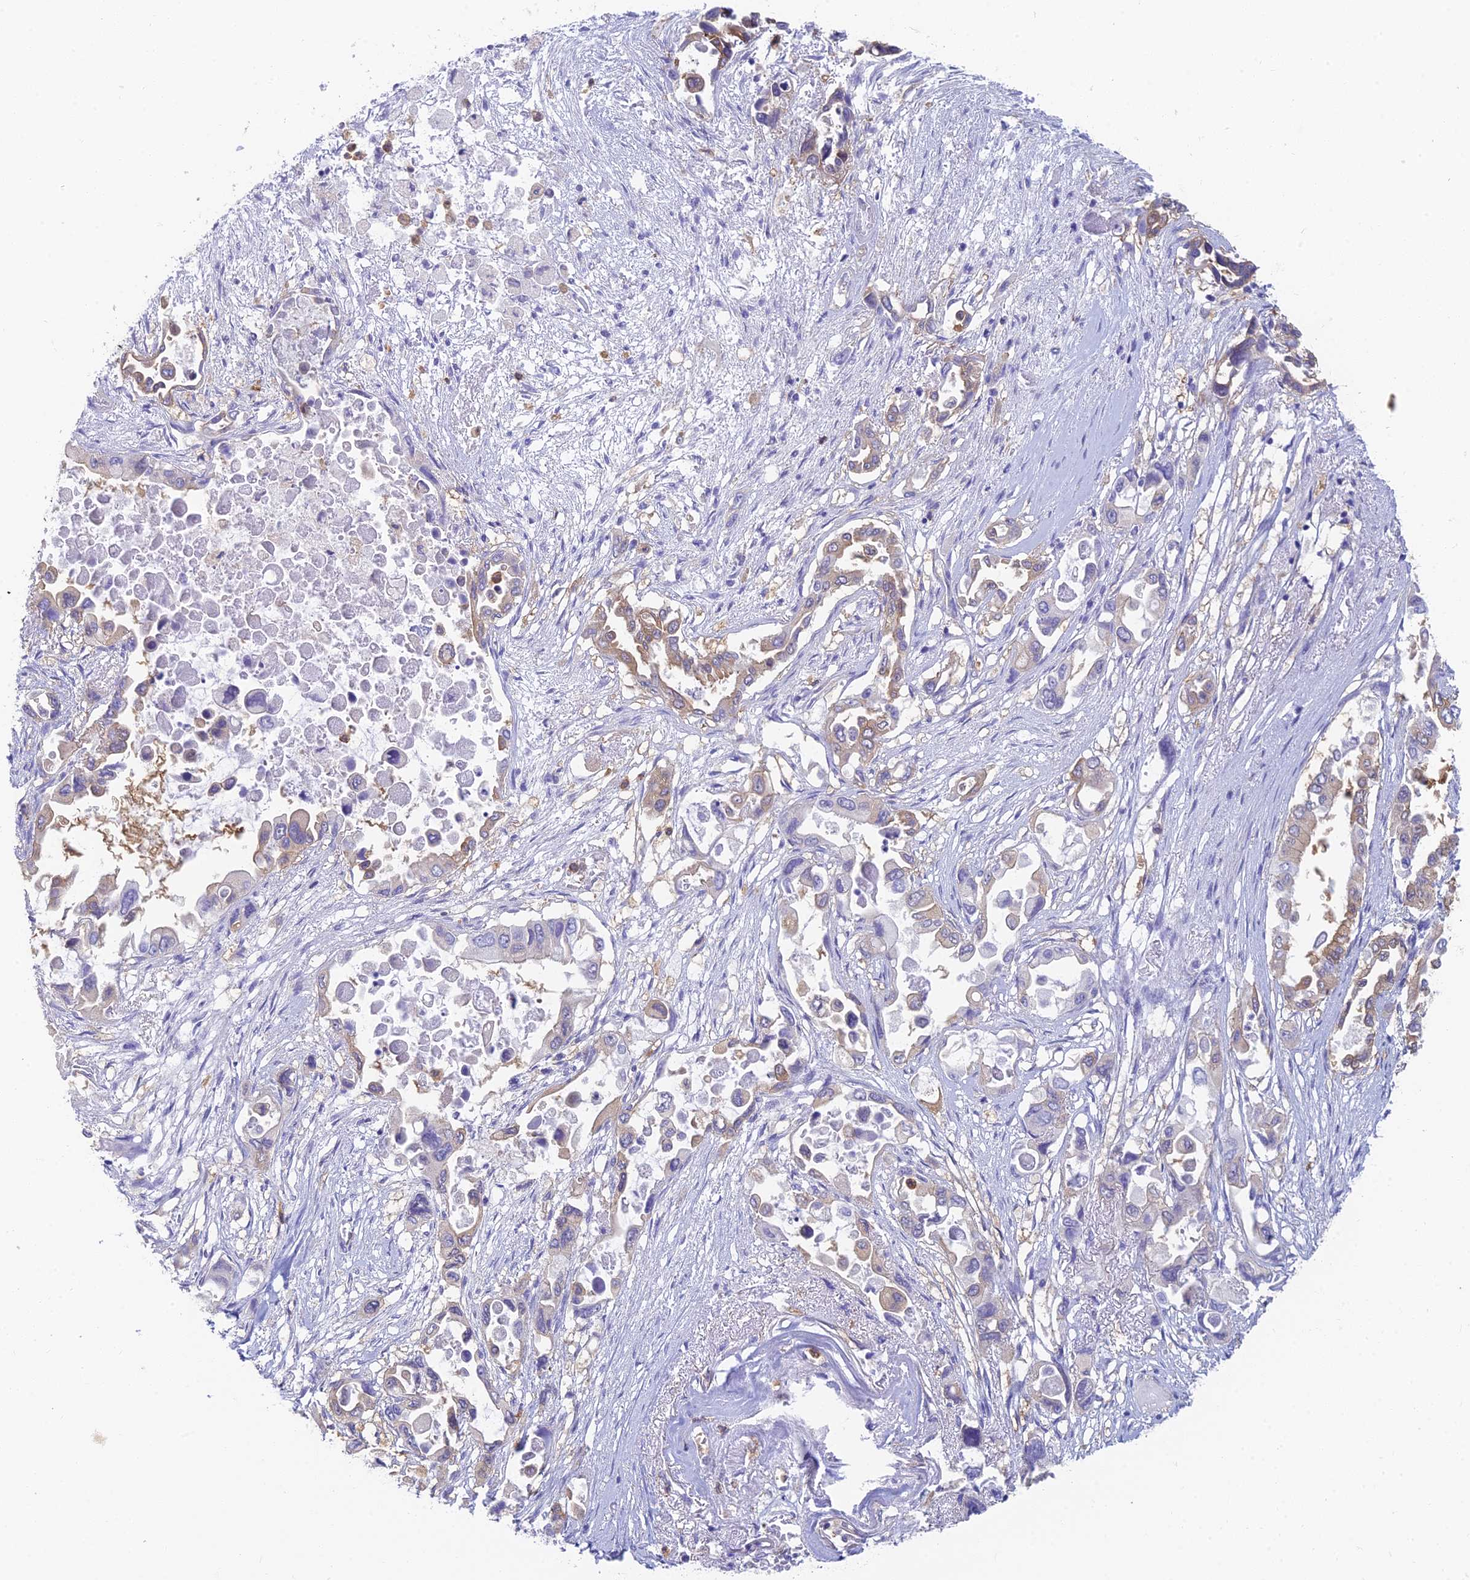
{"staining": {"intensity": "weak", "quantity": "<25%", "location": "cytoplasmic/membranous"}, "tissue": "pancreatic cancer", "cell_type": "Tumor cells", "image_type": "cancer", "snomed": [{"axis": "morphology", "description": "Adenocarcinoma, NOS"}, {"axis": "topography", "description": "Pancreas"}], "caption": "Human adenocarcinoma (pancreatic) stained for a protein using IHC reveals no positivity in tumor cells.", "gene": "STRN4", "patient": {"sex": "male", "age": 92}}